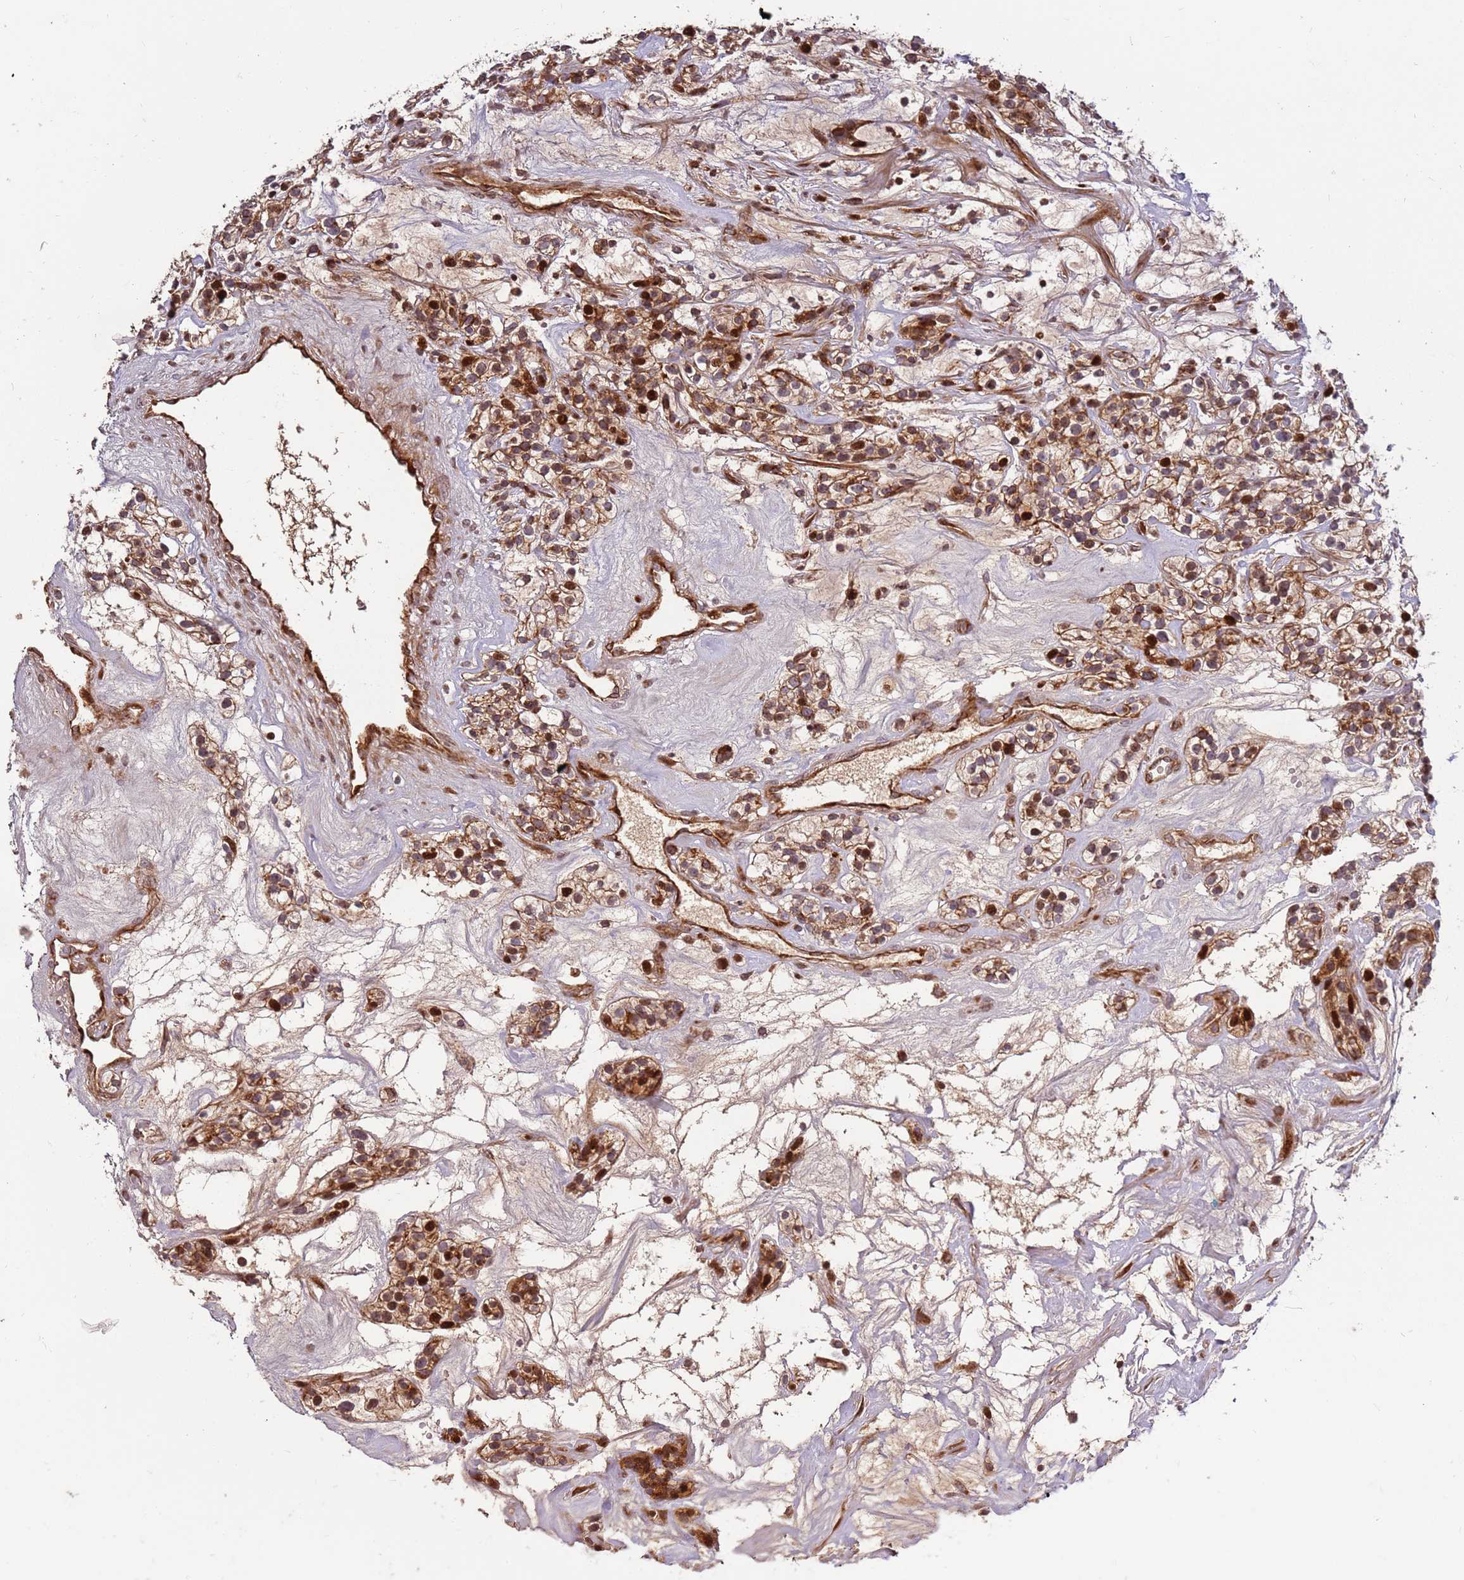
{"staining": {"intensity": "moderate", "quantity": ">75%", "location": "cytoplasmic/membranous,nuclear"}, "tissue": "renal cancer", "cell_type": "Tumor cells", "image_type": "cancer", "snomed": [{"axis": "morphology", "description": "Adenocarcinoma, NOS"}, {"axis": "topography", "description": "Kidney"}], "caption": "Immunohistochemistry (IHC) image of renal cancer (adenocarcinoma) stained for a protein (brown), which demonstrates medium levels of moderate cytoplasmic/membranous and nuclear staining in about >75% of tumor cells.", "gene": "RHBDL1", "patient": {"sex": "female", "age": 57}}